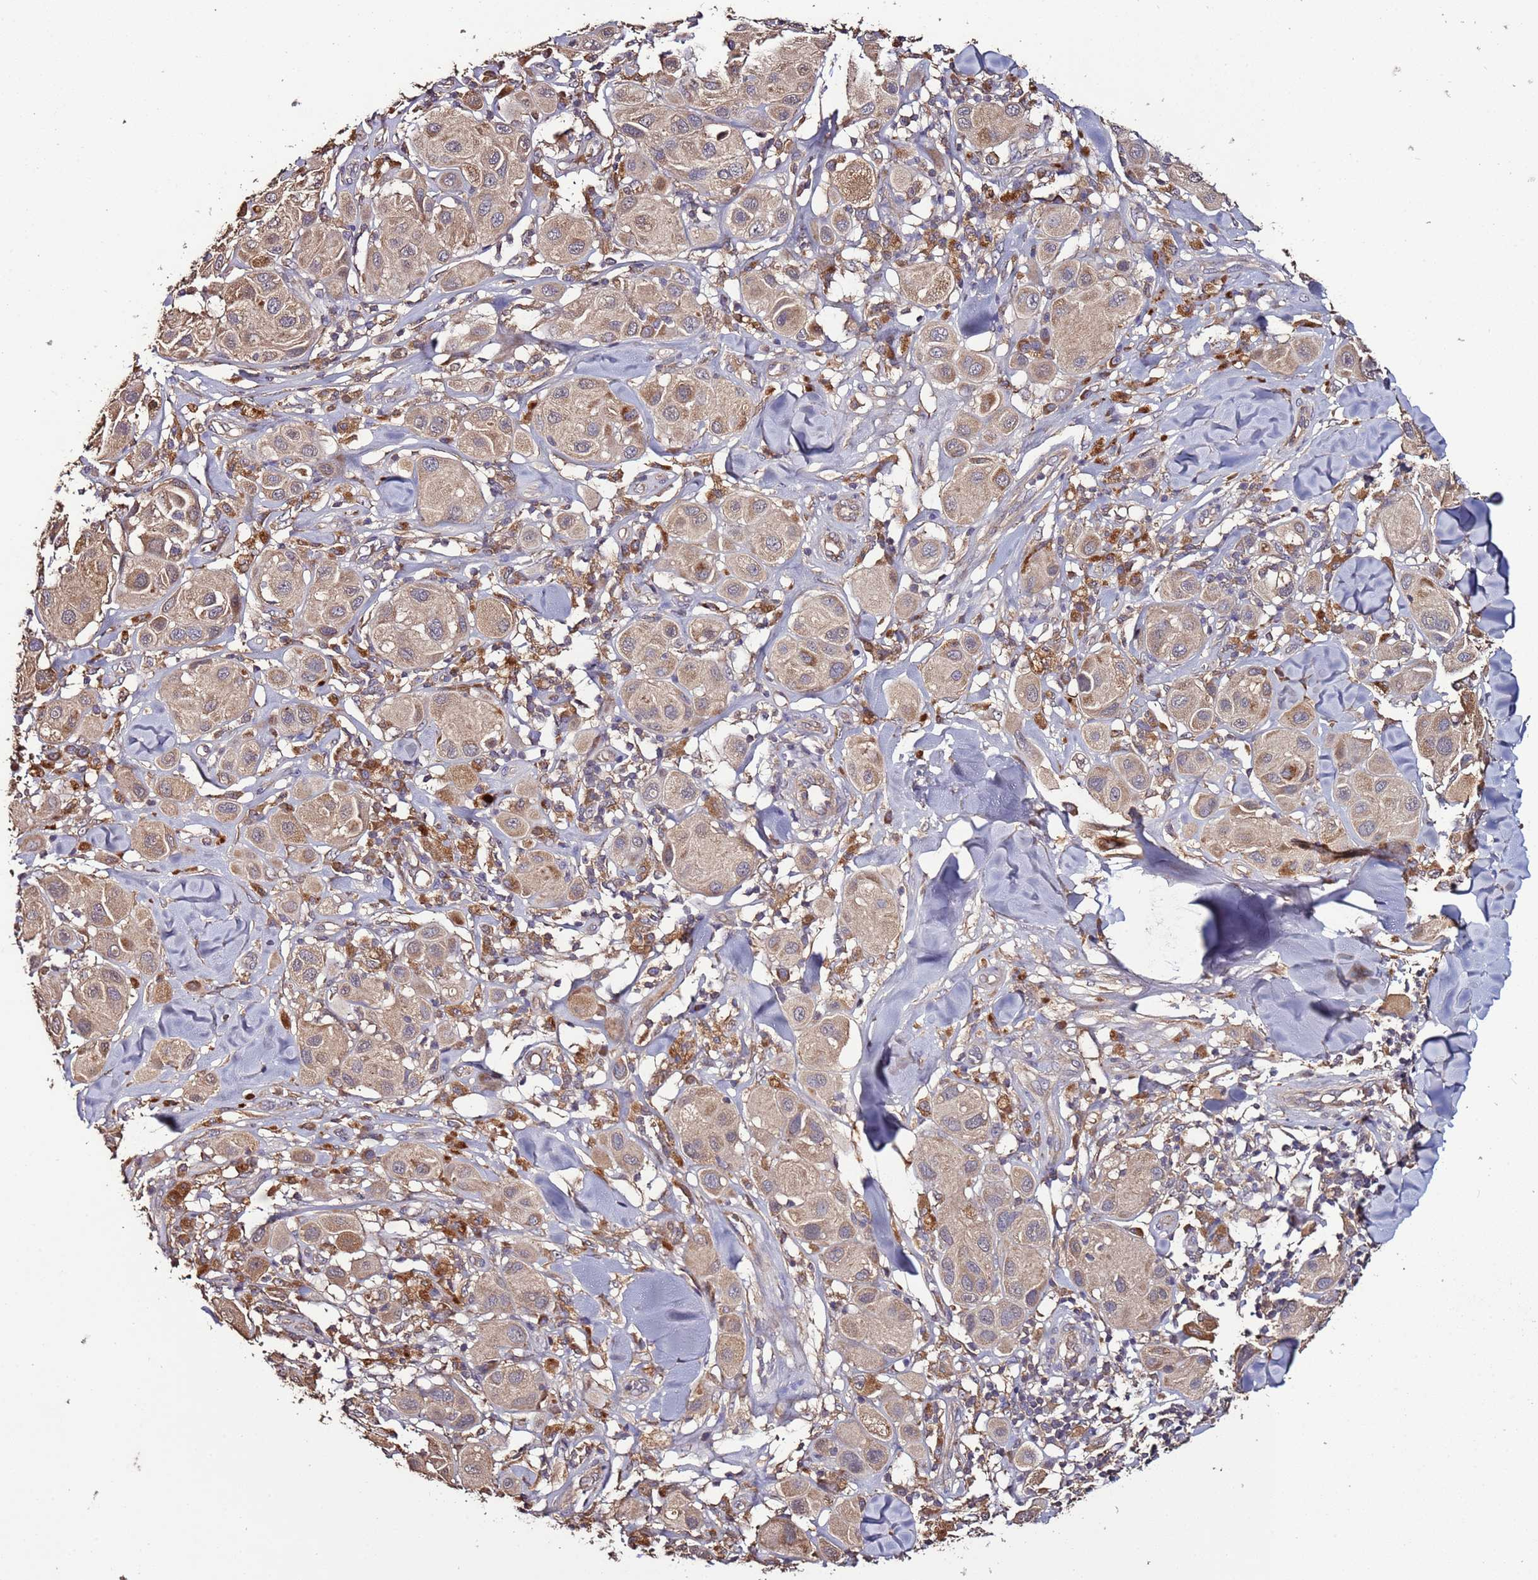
{"staining": {"intensity": "weak", "quantity": ">75%", "location": "cytoplasmic/membranous"}, "tissue": "melanoma", "cell_type": "Tumor cells", "image_type": "cancer", "snomed": [{"axis": "morphology", "description": "Malignant melanoma, Metastatic site"}, {"axis": "topography", "description": "Skin"}], "caption": "Melanoma tissue displays weak cytoplasmic/membranous expression in approximately >75% of tumor cells", "gene": "RPS15A", "patient": {"sex": "male", "age": 41}}